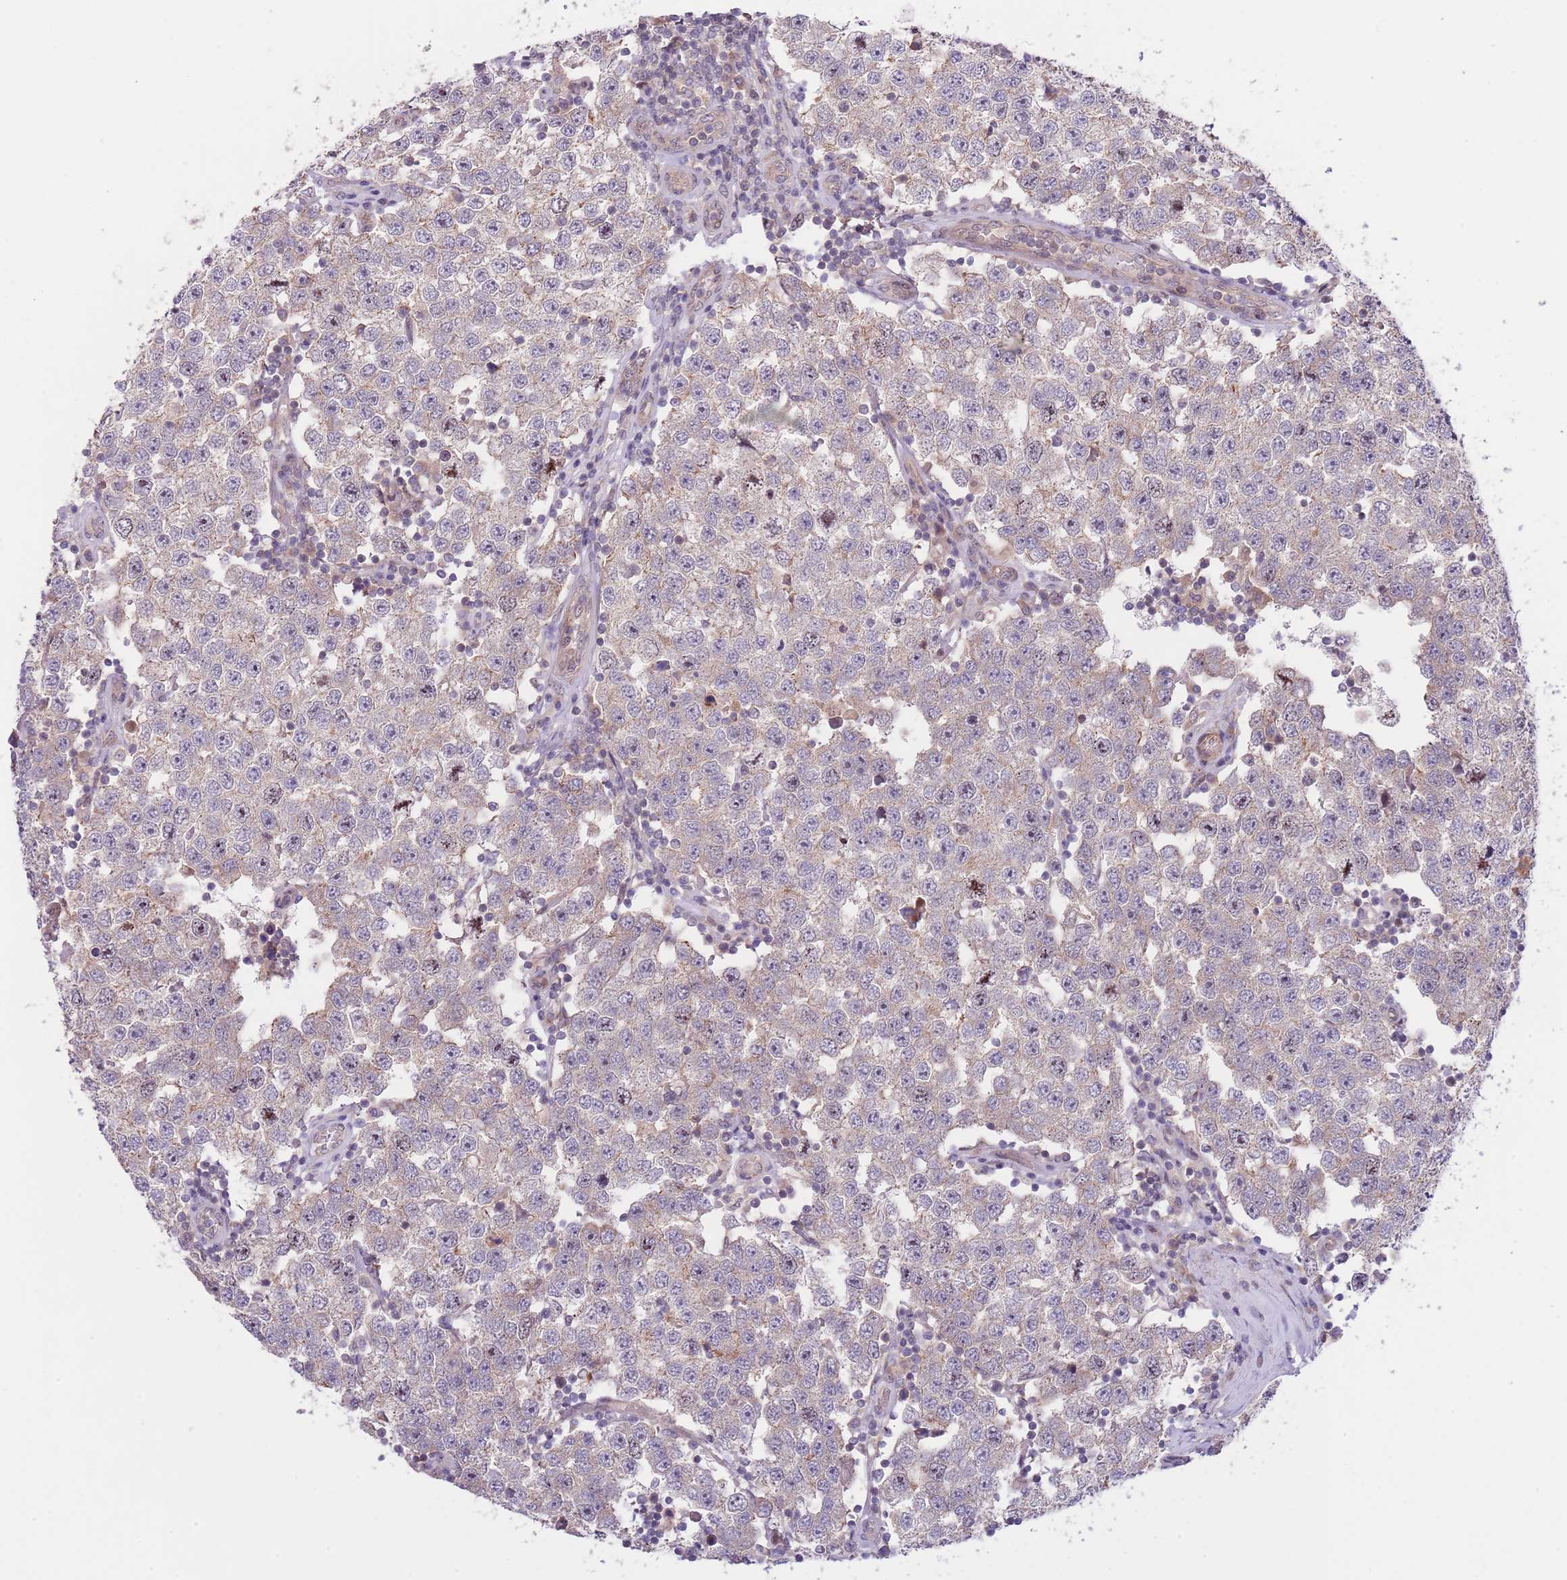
{"staining": {"intensity": "weak", "quantity": "<25%", "location": "cytoplasmic/membranous"}, "tissue": "testis cancer", "cell_type": "Tumor cells", "image_type": "cancer", "snomed": [{"axis": "morphology", "description": "Seminoma, NOS"}, {"axis": "topography", "description": "Testis"}], "caption": "Human testis cancer (seminoma) stained for a protein using IHC demonstrates no expression in tumor cells.", "gene": "PRR16", "patient": {"sex": "male", "age": 34}}